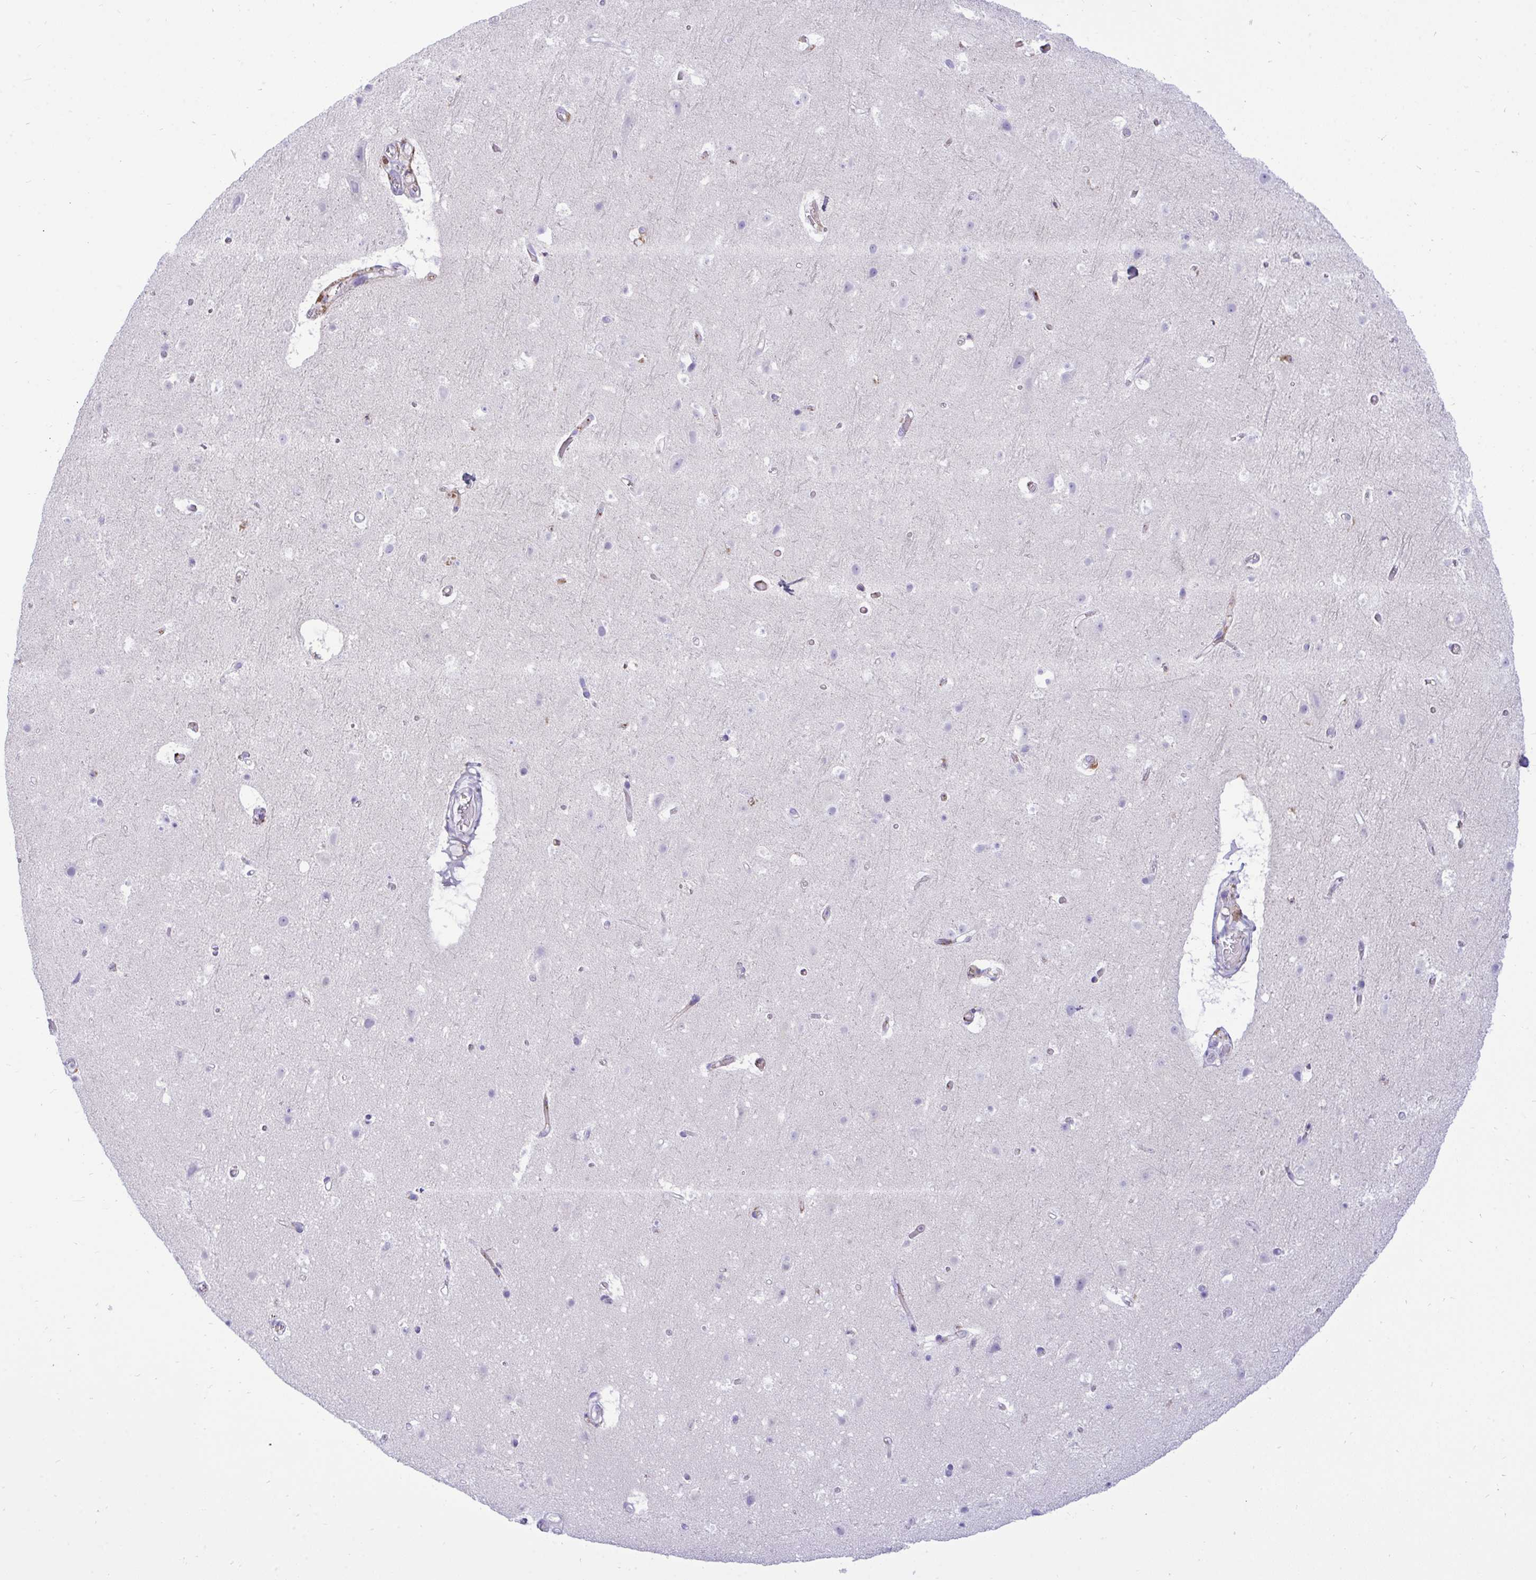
{"staining": {"intensity": "negative", "quantity": "none", "location": "none"}, "tissue": "cerebral cortex", "cell_type": "Endothelial cells", "image_type": "normal", "snomed": [{"axis": "morphology", "description": "Normal tissue, NOS"}, {"axis": "topography", "description": "Cerebral cortex"}], "caption": "Protein analysis of normal cerebral cortex reveals no significant positivity in endothelial cells.", "gene": "F2", "patient": {"sex": "female", "age": 42}}